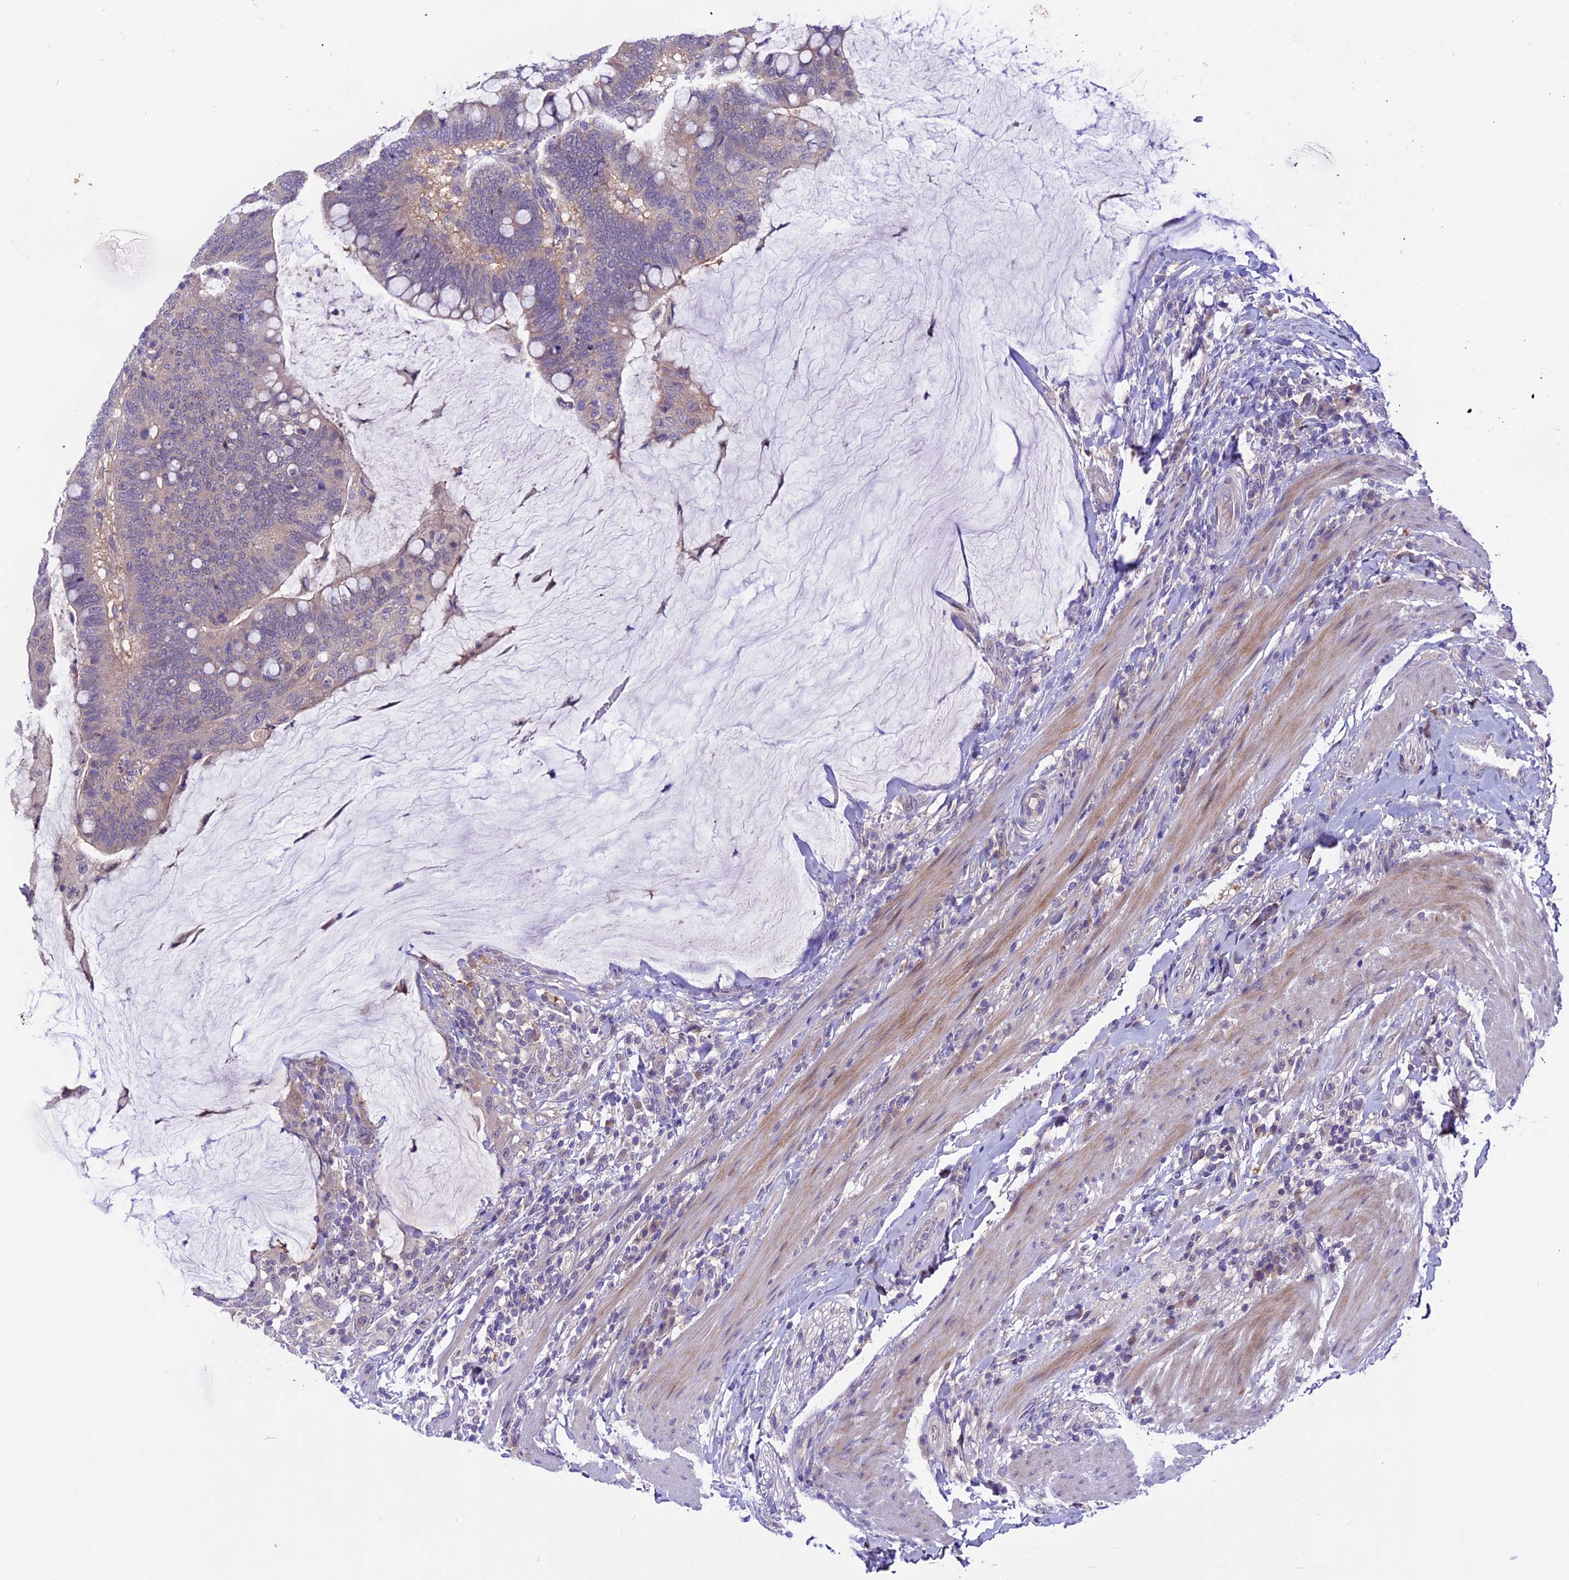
{"staining": {"intensity": "negative", "quantity": "none", "location": "none"}, "tissue": "colorectal cancer", "cell_type": "Tumor cells", "image_type": "cancer", "snomed": [{"axis": "morphology", "description": "Adenocarcinoma, NOS"}, {"axis": "topography", "description": "Colon"}], "caption": "An immunohistochemistry (IHC) photomicrograph of colorectal cancer is shown. There is no staining in tumor cells of colorectal cancer. (Immunohistochemistry (ihc), brightfield microscopy, high magnification).", "gene": "XKR7", "patient": {"sex": "female", "age": 66}}